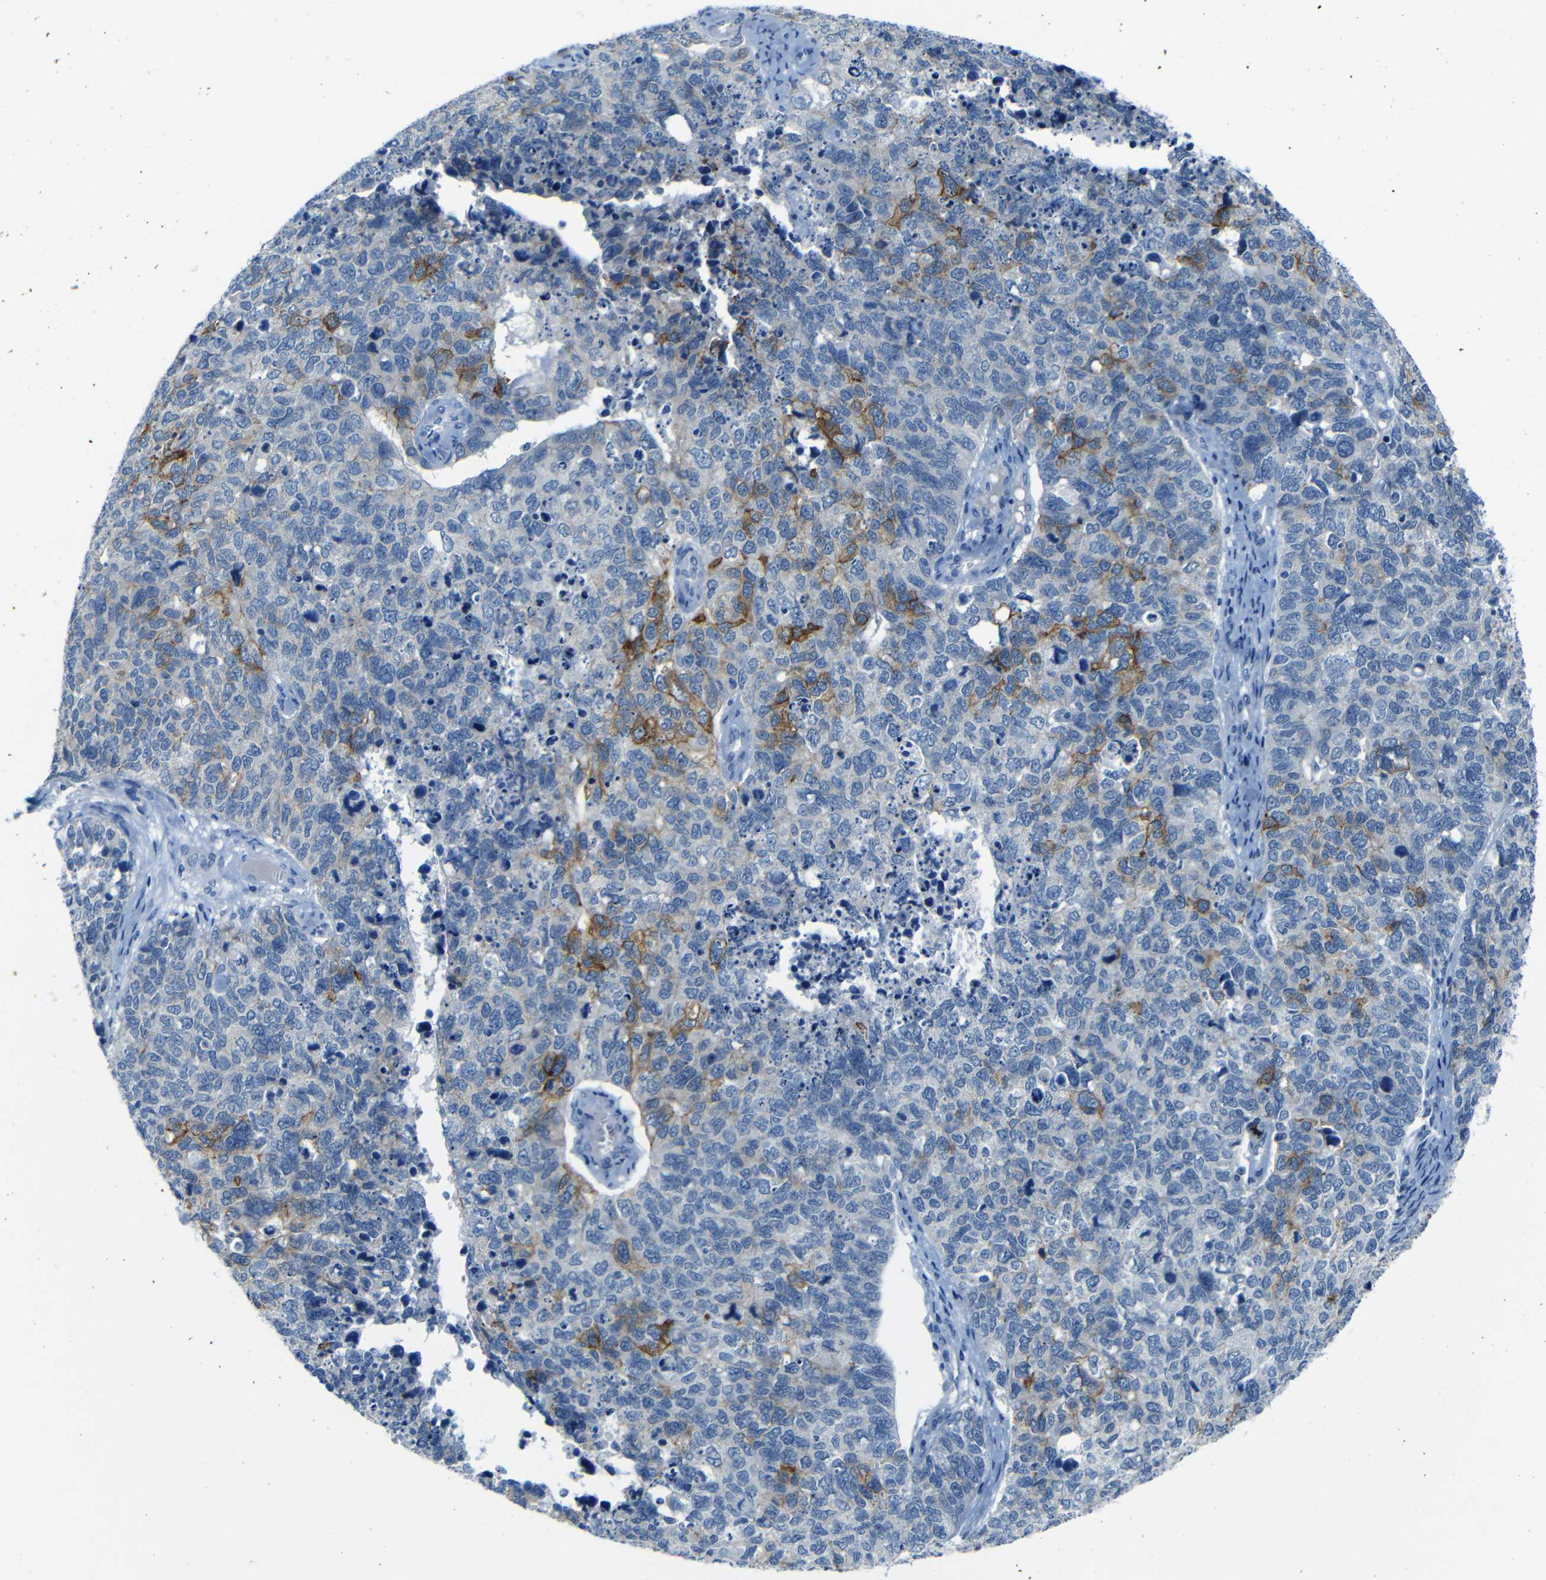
{"staining": {"intensity": "strong", "quantity": "<25%", "location": "cytoplasmic/membranous"}, "tissue": "cervical cancer", "cell_type": "Tumor cells", "image_type": "cancer", "snomed": [{"axis": "morphology", "description": "Squamous cell carcinoma, NOS"}, {"axis": "topography", "description": "Cervix"}], "caption": "Protein staining by immunohistochemistry (IHC) shows strong cytoplasmic/membranous expression in approximately <25% of tumor cells in cervical cancer. (Brightfield microscopy of DAB IHC at high magnification).", "gene": "ANK3", "patient": {"sex": "female", "age": 63}}